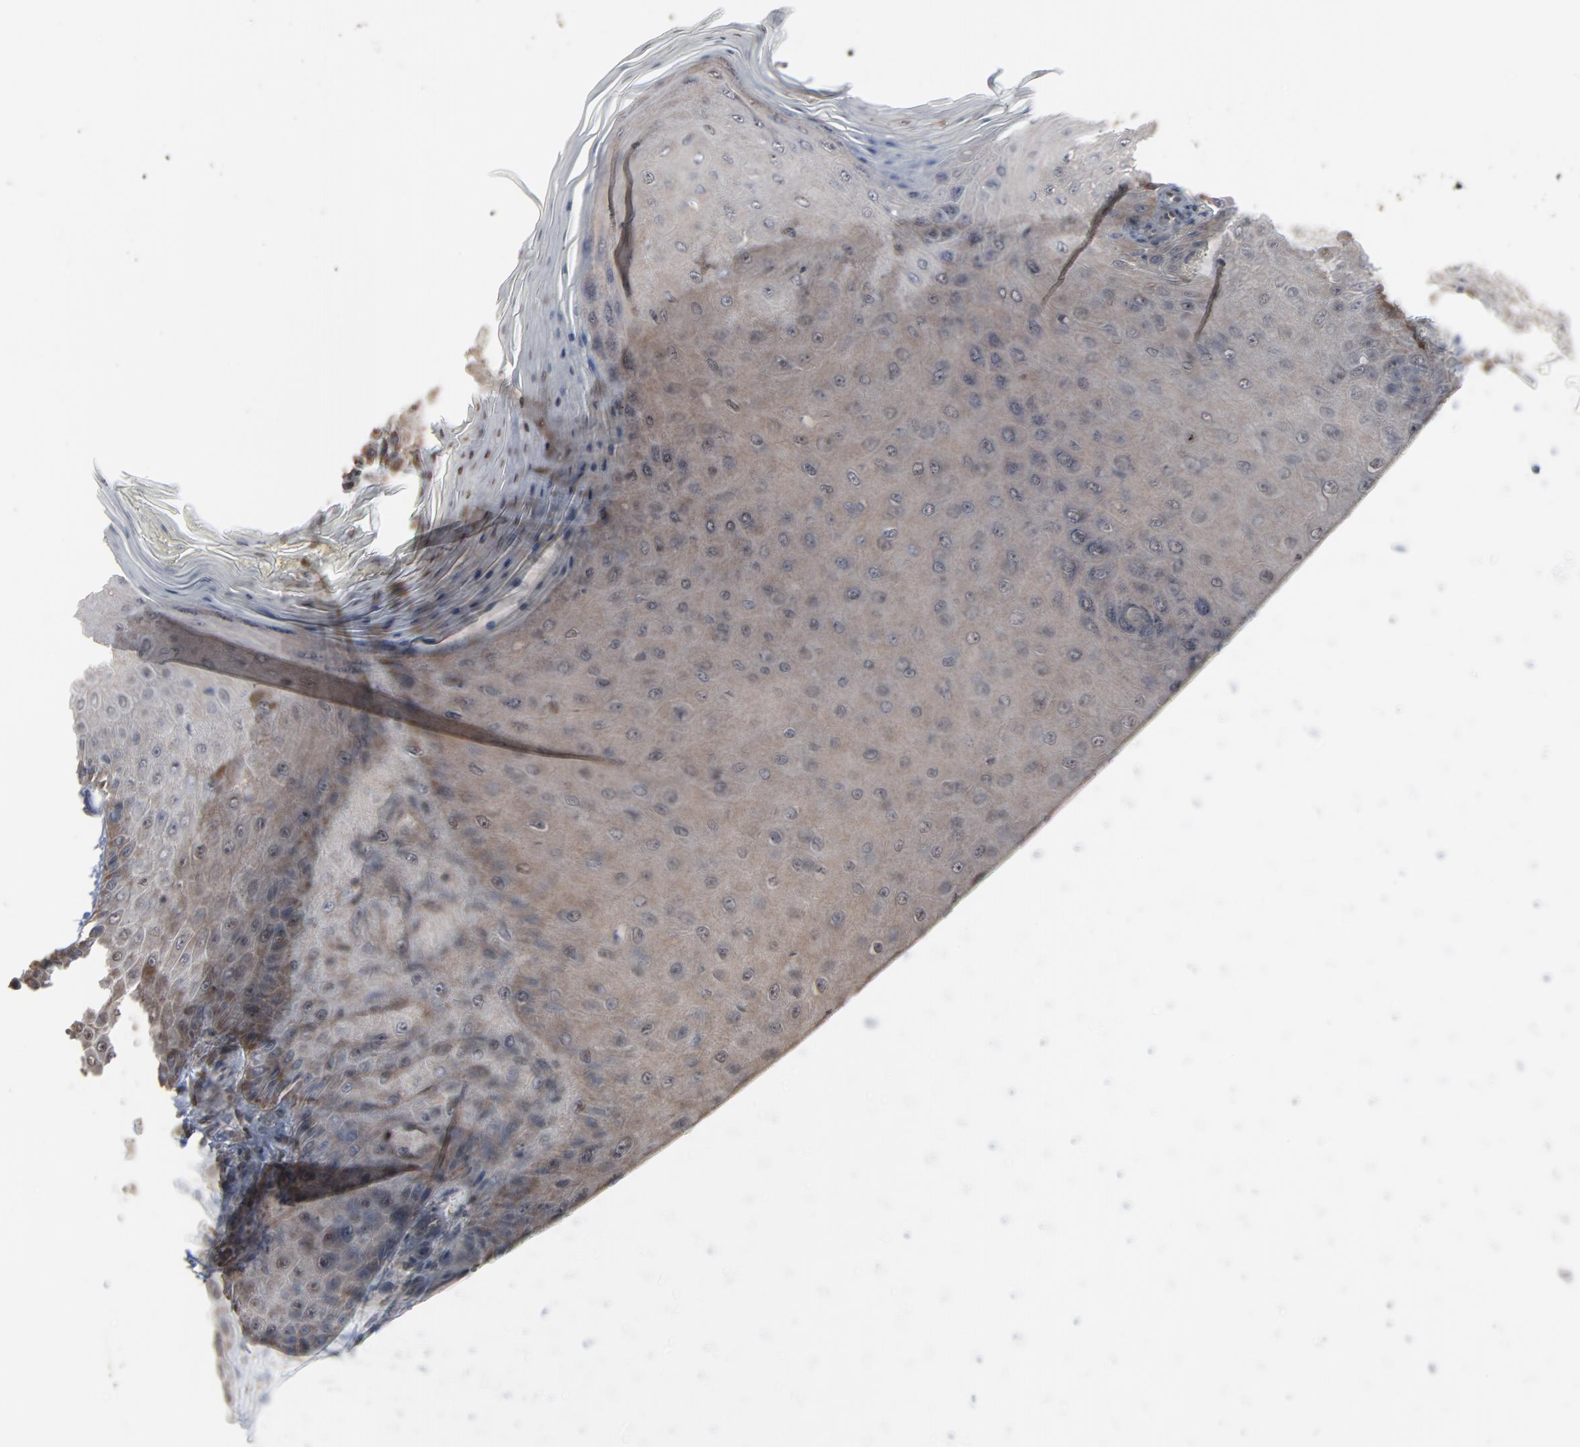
{"staining": {"intensity": "weak", "quantity": ">75%", "location": "cytoplasmic/membranous"}, "tissue": "skin cancer", "cell_type": "Tumor cells", "image_type": "cancer", "snomed": [{"axis": "morphology", "description": "Squamous cell carcinoma, NOS"}, {"axis": "topography", "description": "Skin"}], "caption": "Skin squamous cell carcinoma stained with immunohistochemistry (IHC) displays weak cytoplasmic/membranous positivity in approximately >75% of tumor cells.", "gene": "CCT5", "patient": {"sex": "female", "age": 40}}